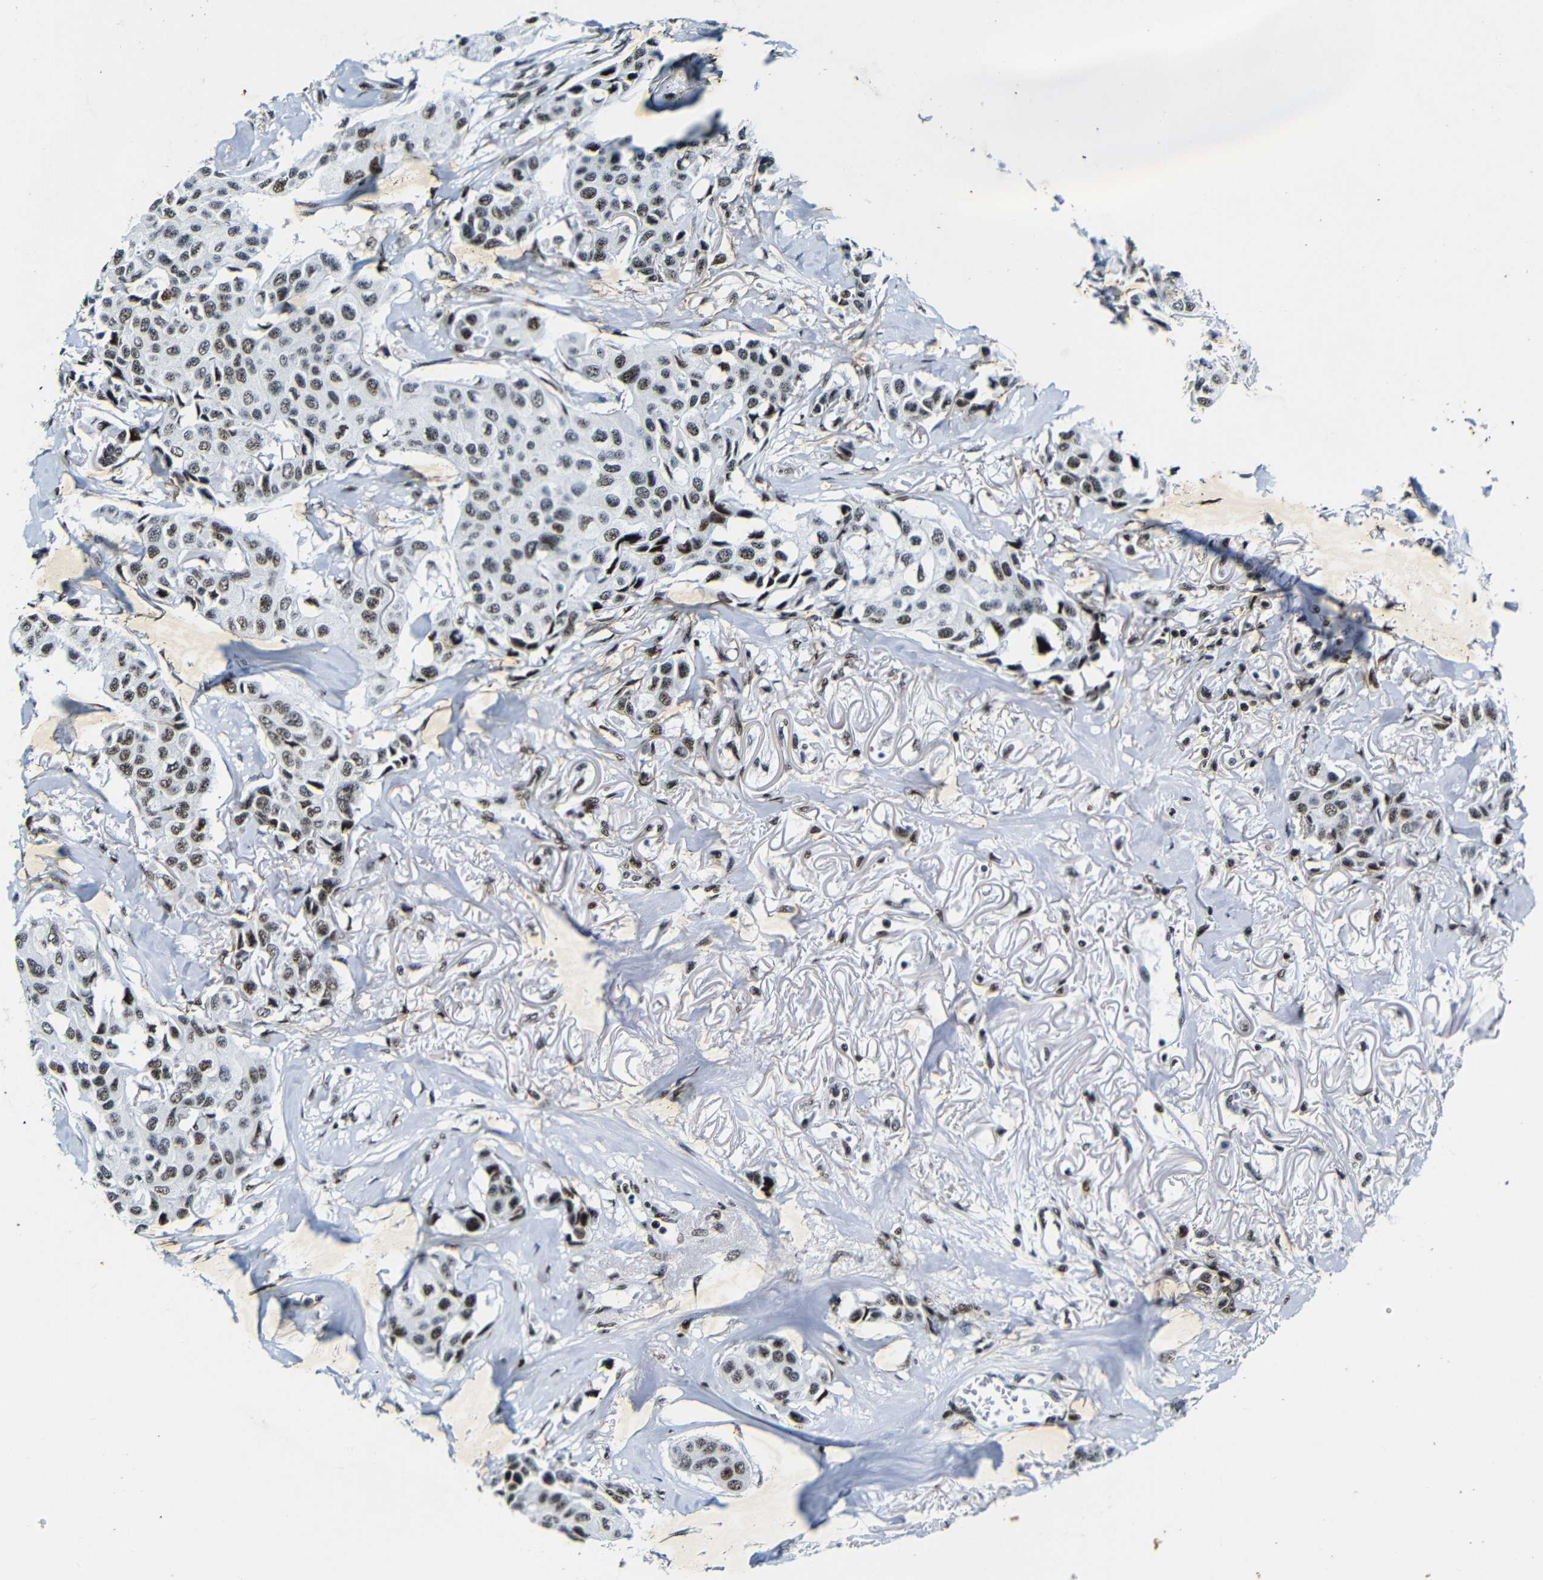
{"staining": {"intensity": "strong", "quantity": ">75%", "location": "nuclear"}, "tissue": "breast cancer", "cell_type": "Tumor cells", "image_type": "cancer", "snomed": [{"axis": "morphology", "description": "Duct carcinoma"}, {"axis": "topography", "description": "Breast"}], "caption": "DAB (3,3'-diaminobenzidine) immunohistochemical staining of breast cancer exhibits strong nuclear protein expression in approximately >75% of tumor cells. (DAB (3,3'-diaminobenzidine) IHC with brightfield microscopy, high magnification).", "gene": "SRSF1", "patient": {"sex": "female", "age": 80}}